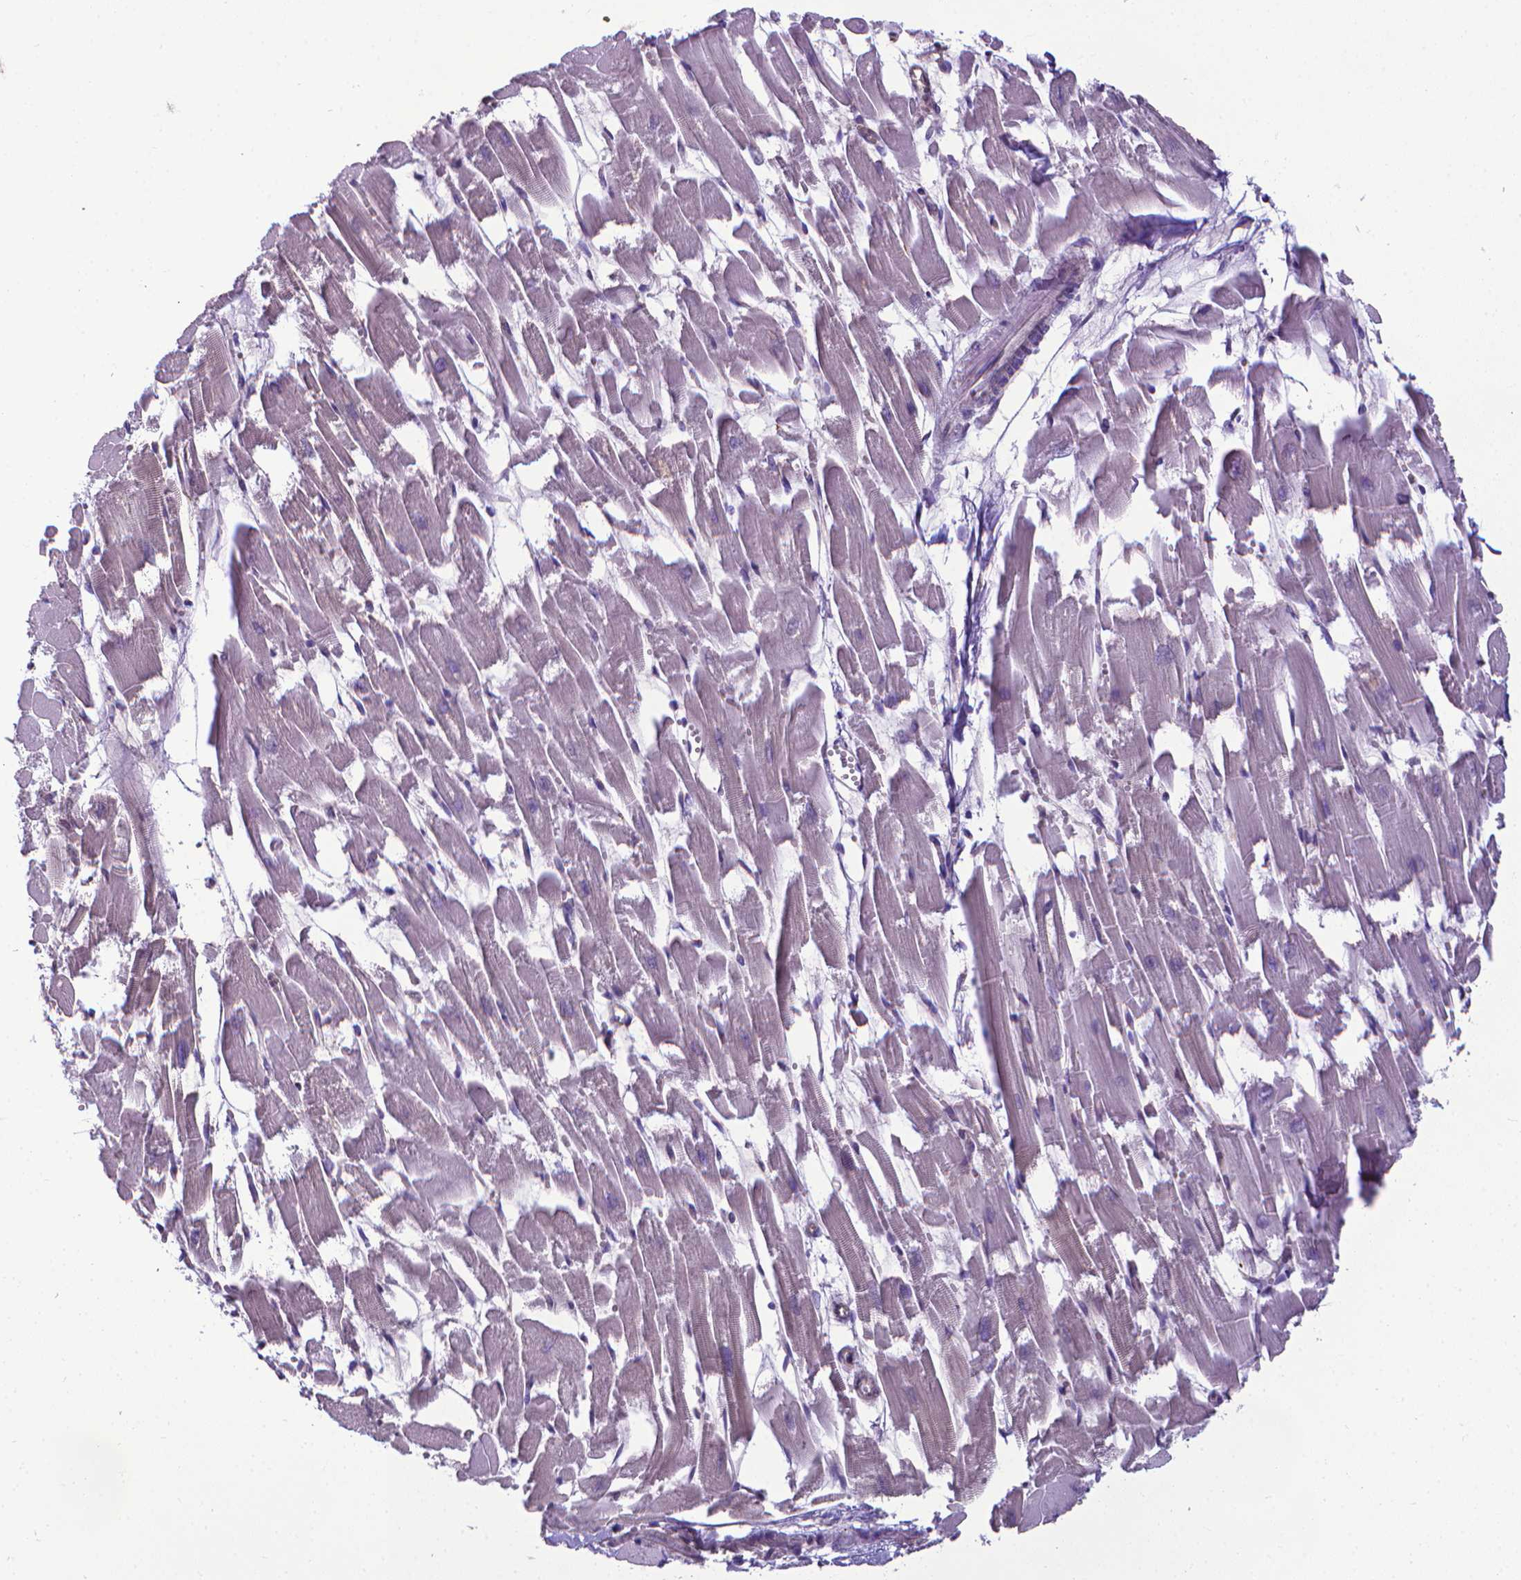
{"staining": {"intensity": "negative", "quantity": "none", "location": "none"}, "tissue": "heart muscle", "cell_type": "Cardiomyocytes", "image_type": "normal", "snomed": [{"axis": "morphology", "description": "Normal tissue, NOS"}, {"axis": "topography", "description": "Heart"}], "caption": "A high-resolution histopathology image shows immunohistochemistry (IHC) staining of unremarkable heart muscle, which demonstrates no significant staining in cardiomyocytes.", "gene": "CLIC4", "patient": {"sex": "female", "age": 52}}